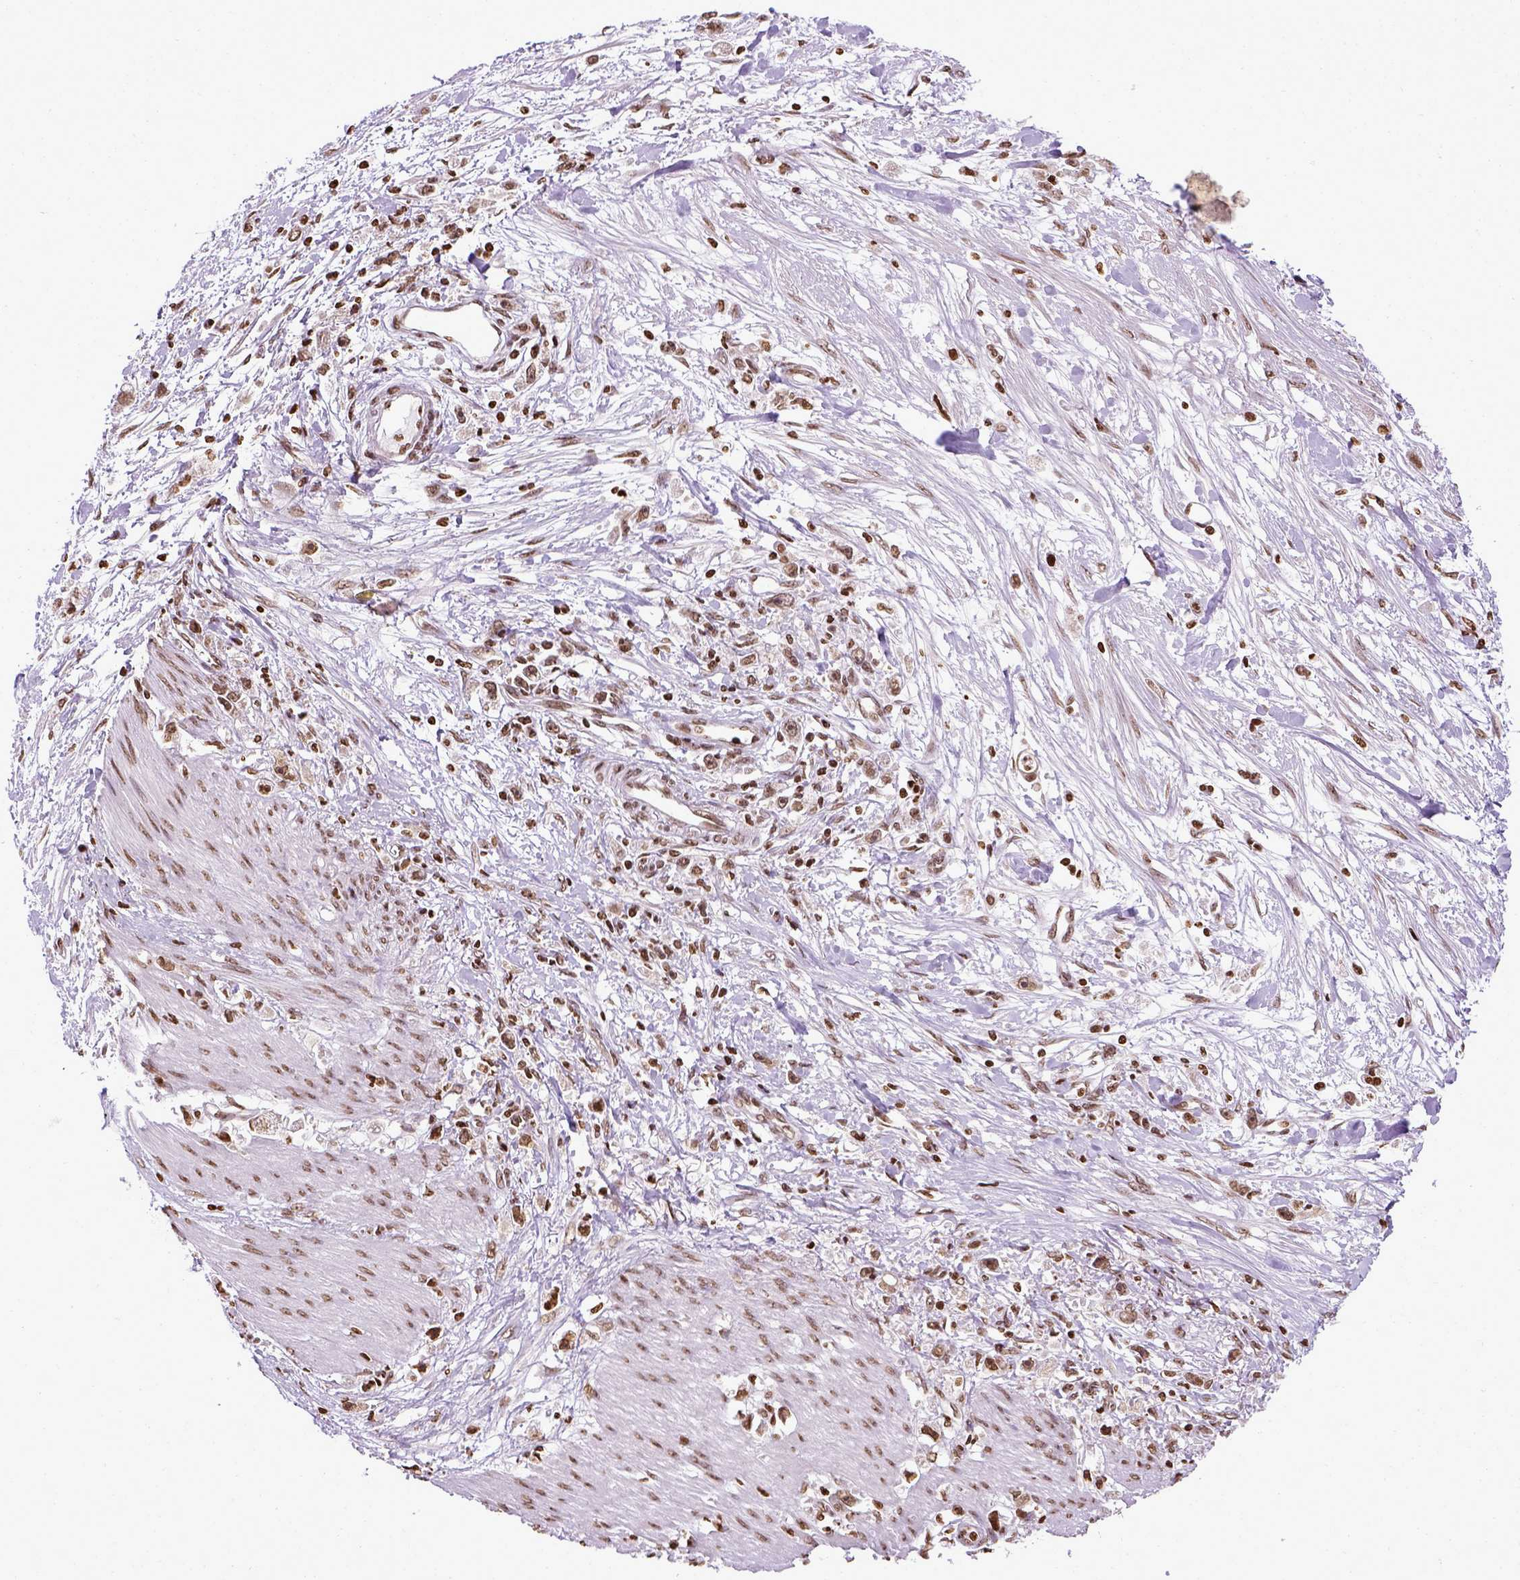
{"staining": {"intensity": "moderate", "quantity": ">75%", "location": "nuclear"}, "tissue": "stomach cancer", "cell_type": "Tumor cells", "image_type": "cancer", "snomed": [{"axis": "morphology", "description": "Adenocarcinoma, NOS"}, {"axis": "topography", "description": "Stomach"}], "caption": "DAB (3,3'-diaminobenzidine) immunohistochemical staining of stomach adenocarcinoma demonstrates moderate nuclear protein expression in about >75% of tumor cells.", "gene": "ZNF75D", "patient": {"sex": "female", "age": 59}}